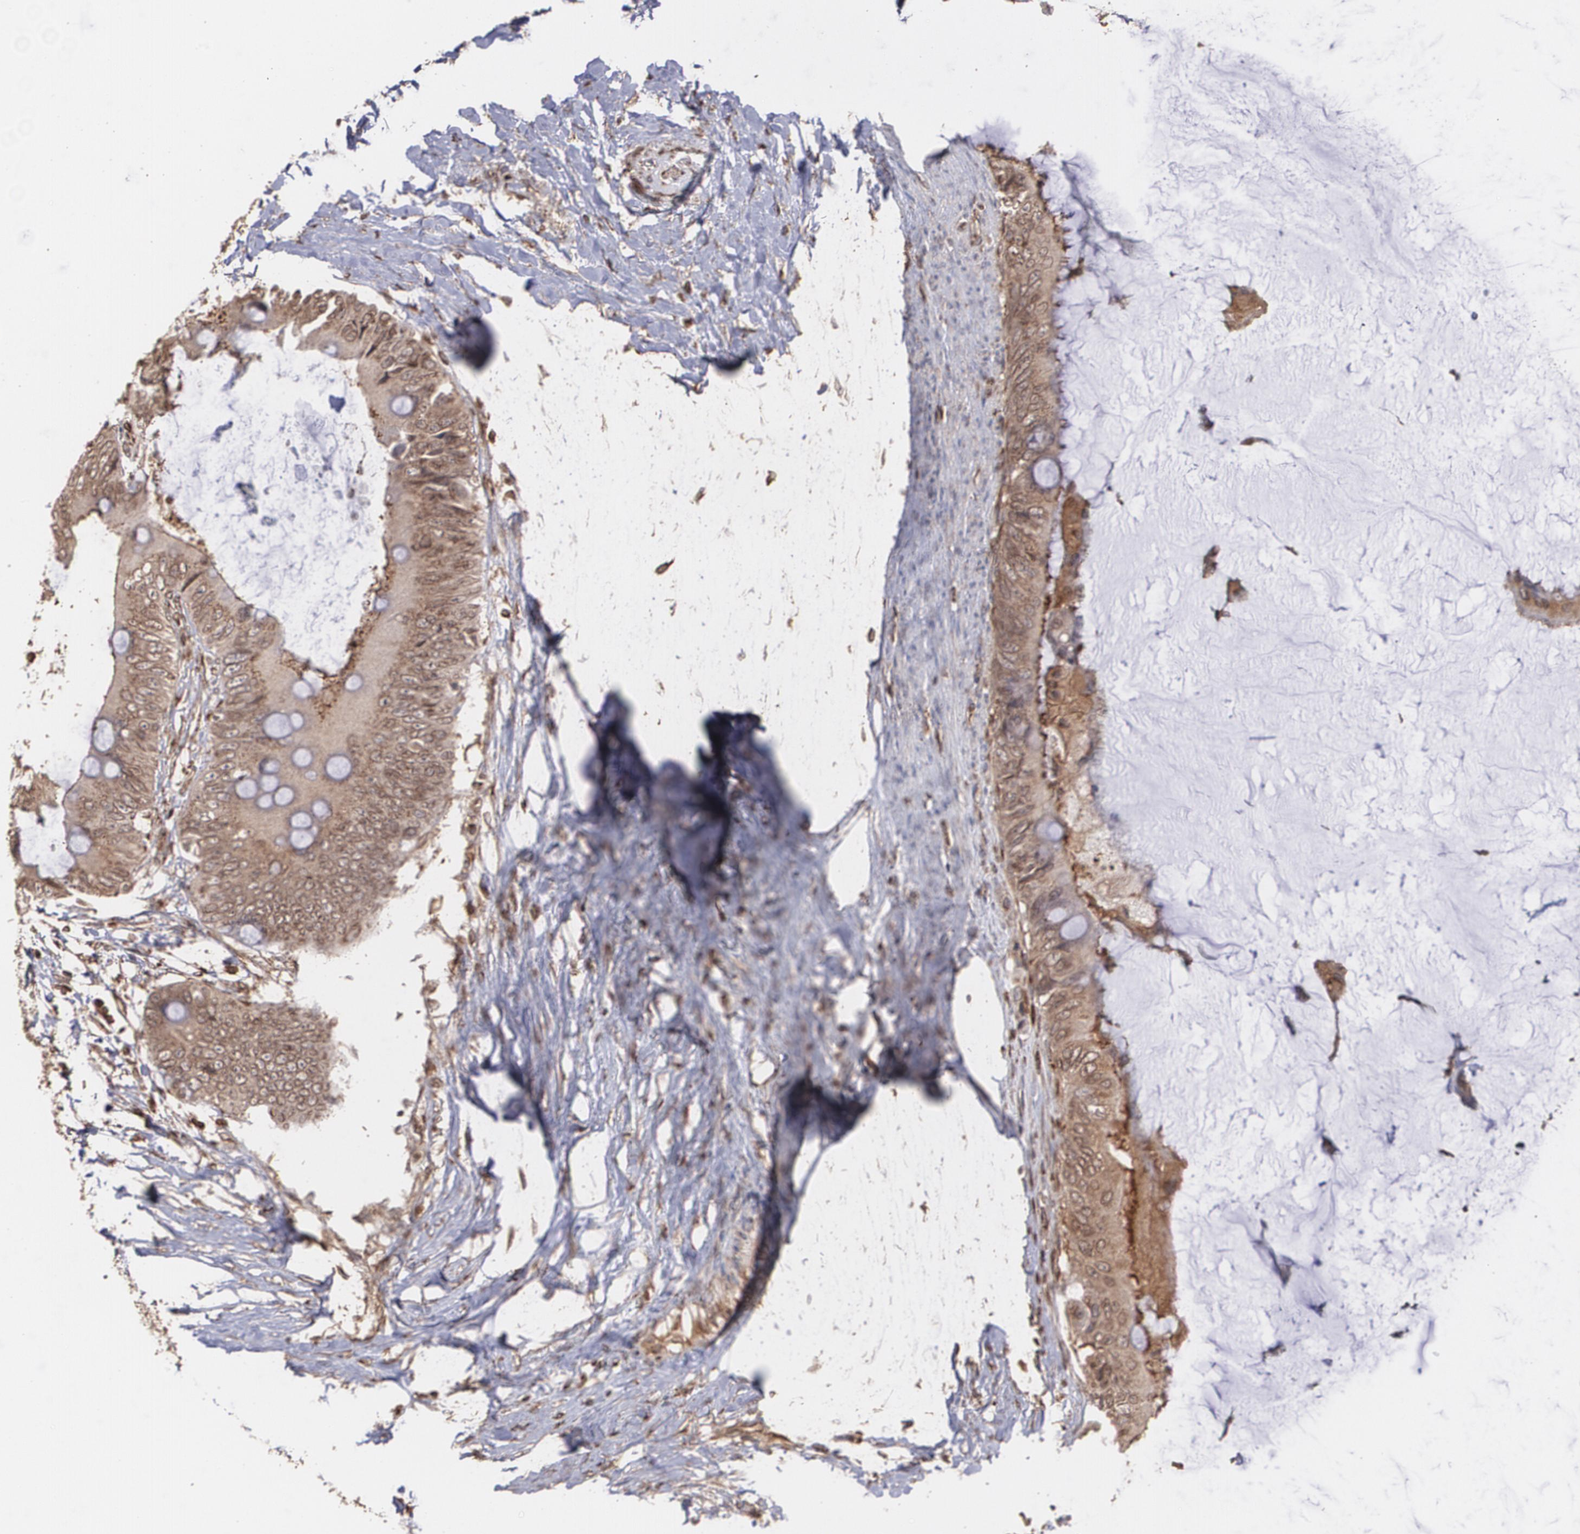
{"staining": {"intensity": "moderate", "quantity": ">75%", "location": "cytoplasmic/membranous"}, "tissue": "colorectal cancer", "cell_type": "Tumor cells", "image_type": "cancer", "snomed": [{"axis": "morphology", "description": "Normal tissue, NOS"}, {"axis": "morphology", "description": "Adenocarcinoma, NOS"}, {"axis": "topography", "description": "Rectum"}, {"axis": "topography", "description": "Peripheral nerve tissue"}], "caption": "Immunohistochemistry (IHC) of human colorectal cancer shows medium levels of moderate cytoplasmic/membranous expression in approximately >75% of tumor cells.", "gene": "TRIP11", "patient": {"sex": "female", "age": 77}}